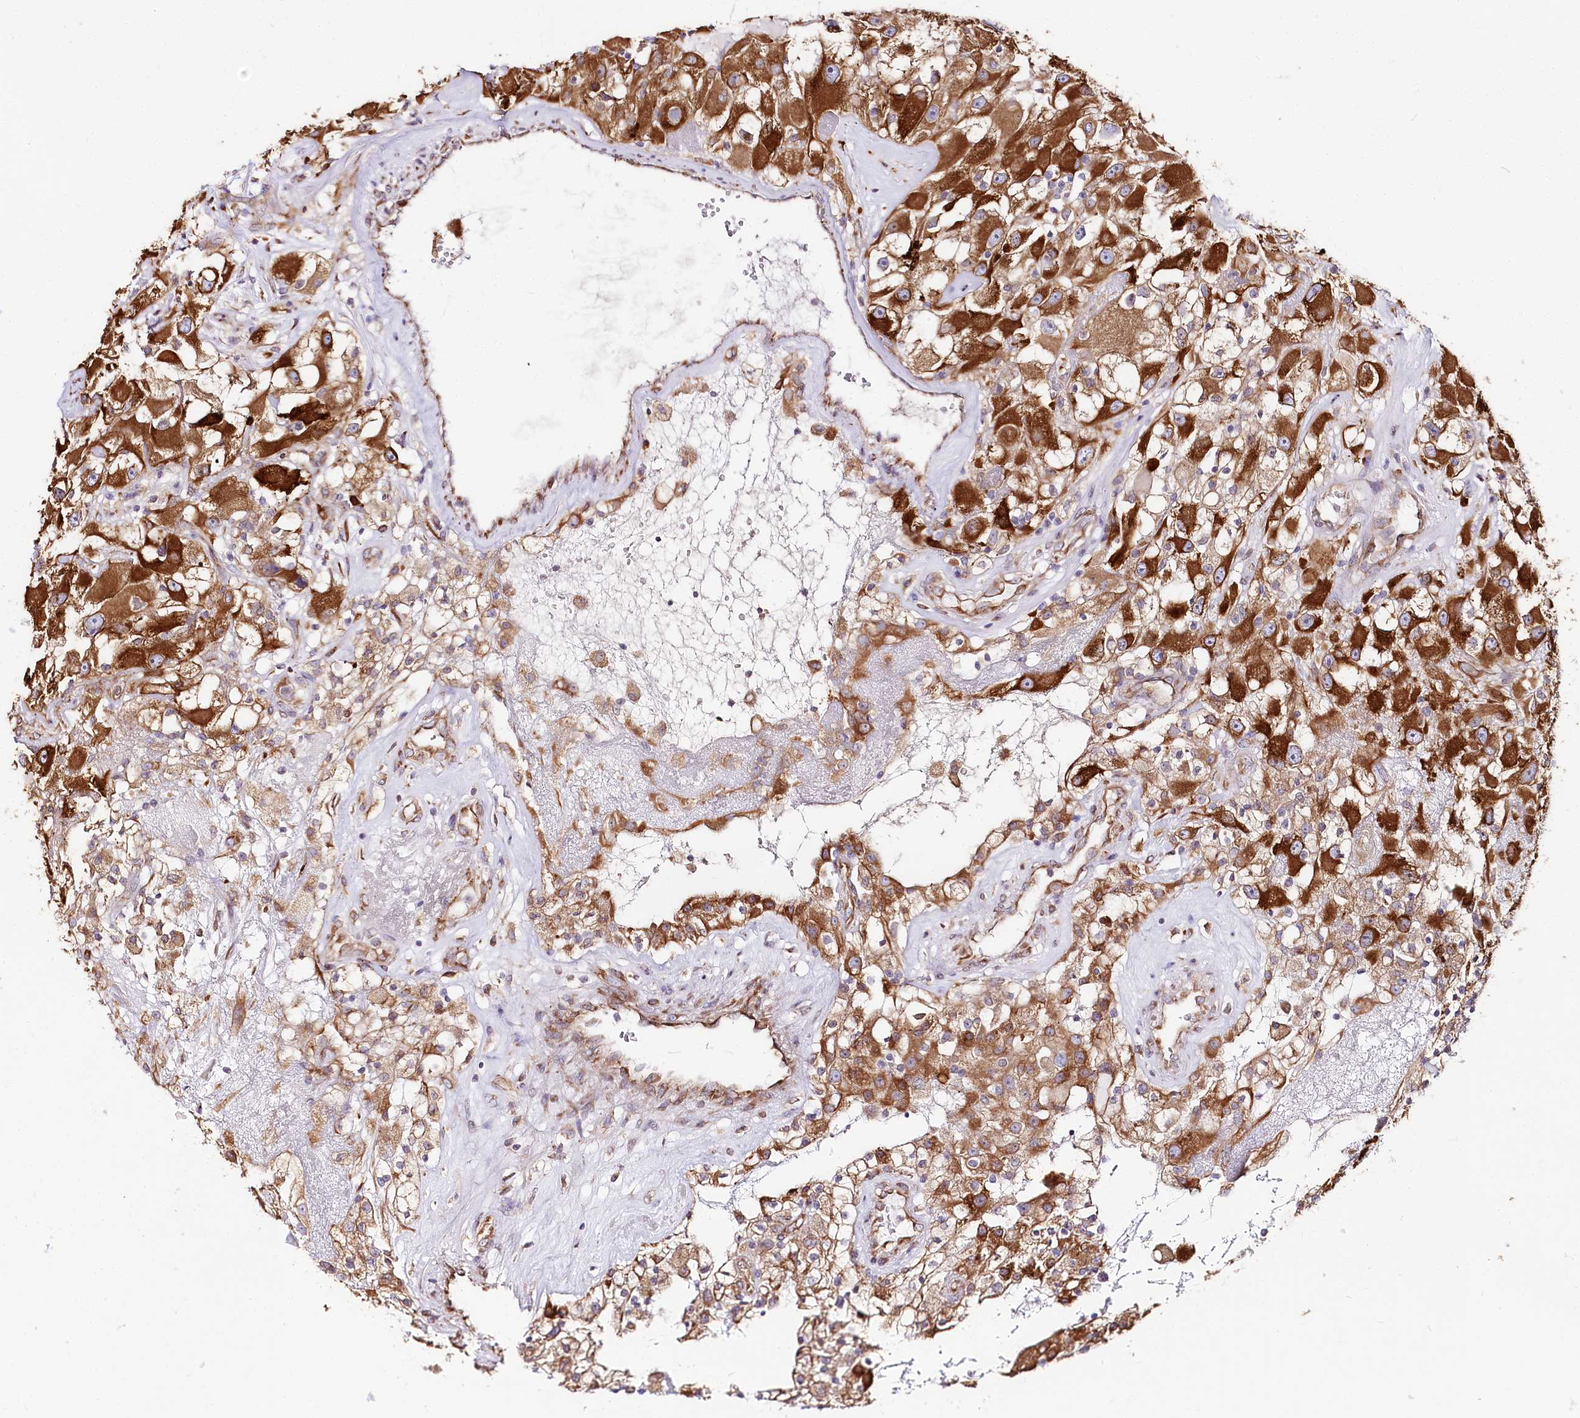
{"staining": {"intensity": "strong", "quantity": ">75%", "location": "cytoplasmic/membranous"}, "tissue": "renal cancer", "cell_type": "Tumor cells", "image_type": "cancer", "snomed": [{"axis": "morphology", "description": "Adenocarcinoma, NOS"}, {"axis": "topography", "description": "Kidney"}], "caption": "A histopathology image of human renal cancer stained for a protein reveals strong cytoplasmic/membranous brown staining in tumor cells.", "gene": "CNPY2", "patient": {"sex": "female", "age": 52}}